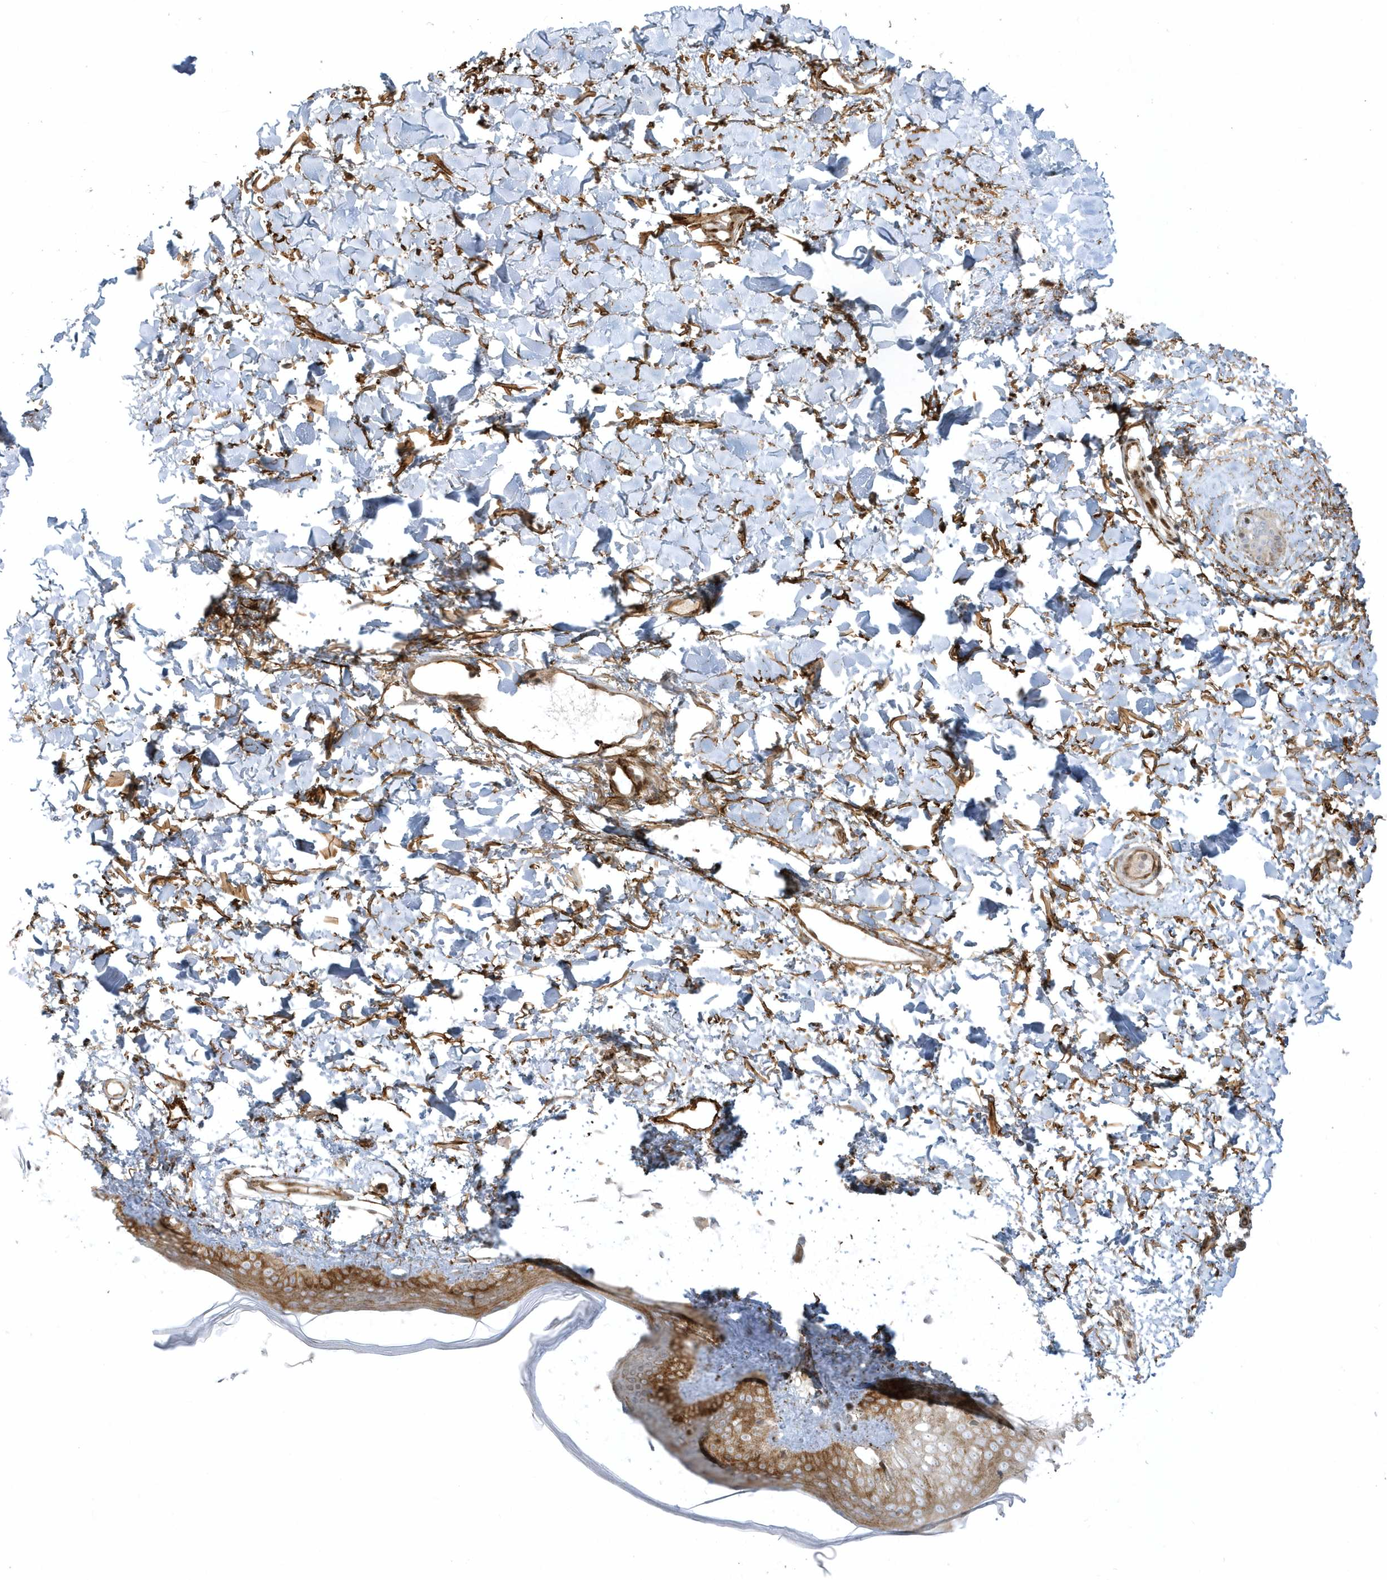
{"staining": {"intensity": "moderate", "quantity": ">75%", "location": "cytoplasmic/membranous"}, "tissue": "skin", "cell_type": "Fibroblasts", "image_type": "normal", "snomed": [{"axis": "morphology", "description": "Normal tissue, NOS"}, {"axis": "topography", "description": "Skin"}], "caption": "An IHC histopathology image of normal tissue is shown. Protein staining in brown labels moderate cytoplasmic/membranous positivity in skin within fibroblasts. (Stains: DAB in brown, nuclei in blue, Microscopy: brightfield microscopy at high magnification).", "gene": "MASP2", "patient": {"sex": "female", "age": 58}}